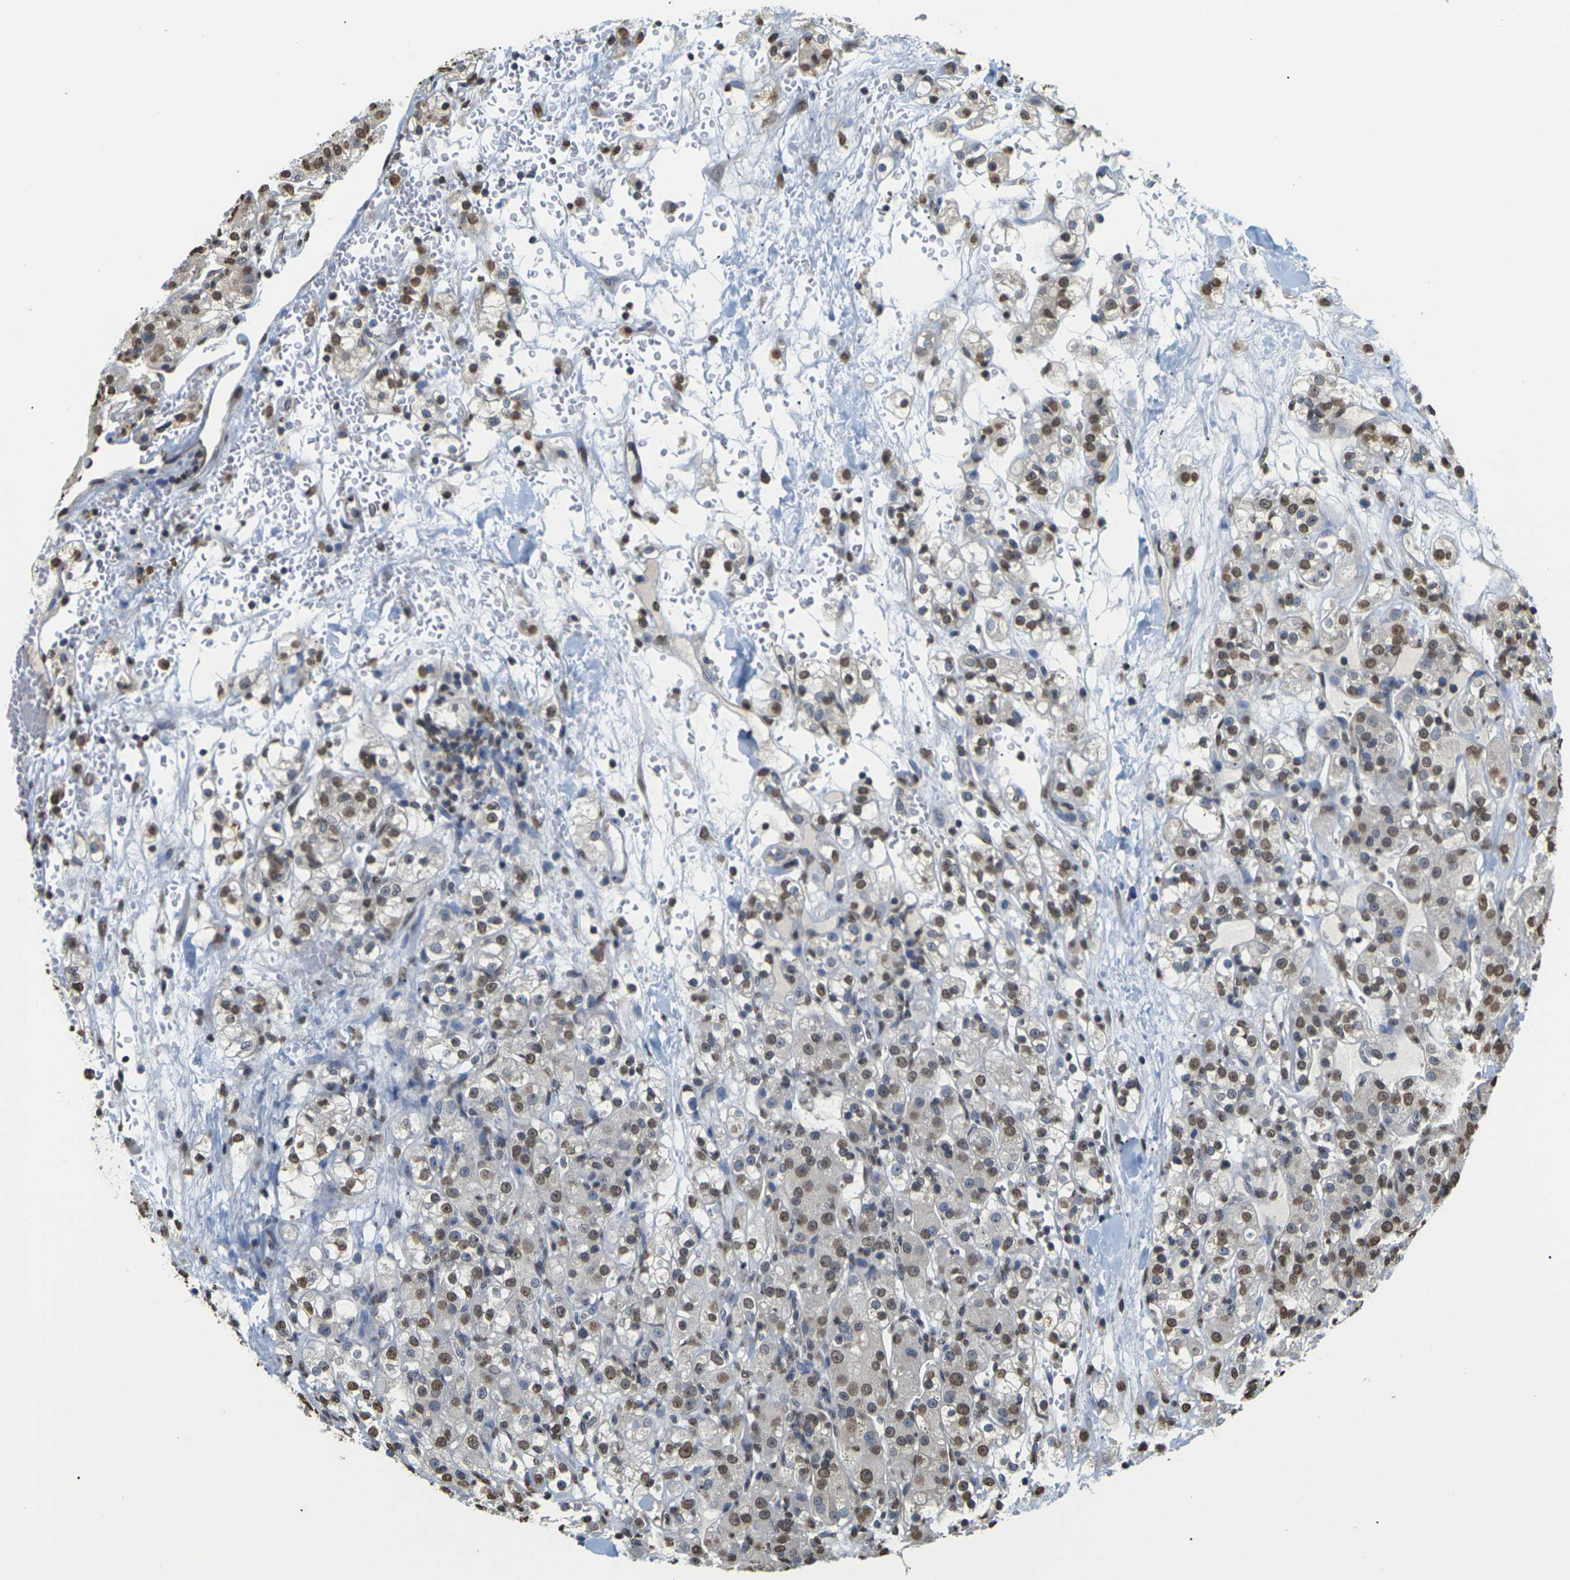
{"staining": {"intensity": "moderate", "quantity": ">75%", "location": "nuclear"}, "tissue": "renal cancer", "cell_type": "Tumor cells", "image_type": "cancer", "snomed": [{"axis": "morphology", "description": "Normal tissue, NOS"}, {"axis": "morphology", "description": "Adenocarcinoma, NOS"}, {"axis": "topography", "description": "Kidney"}], "caption": "Immunohistochemistry micrograph of renal adenocarcinoma stained for a protein (brown), which reveals medium levels of moderate nuclear positivity in approximately >75% of tumor cells.", "gene": "EMSY", "patient": {"sex": "male", "age": 61}}